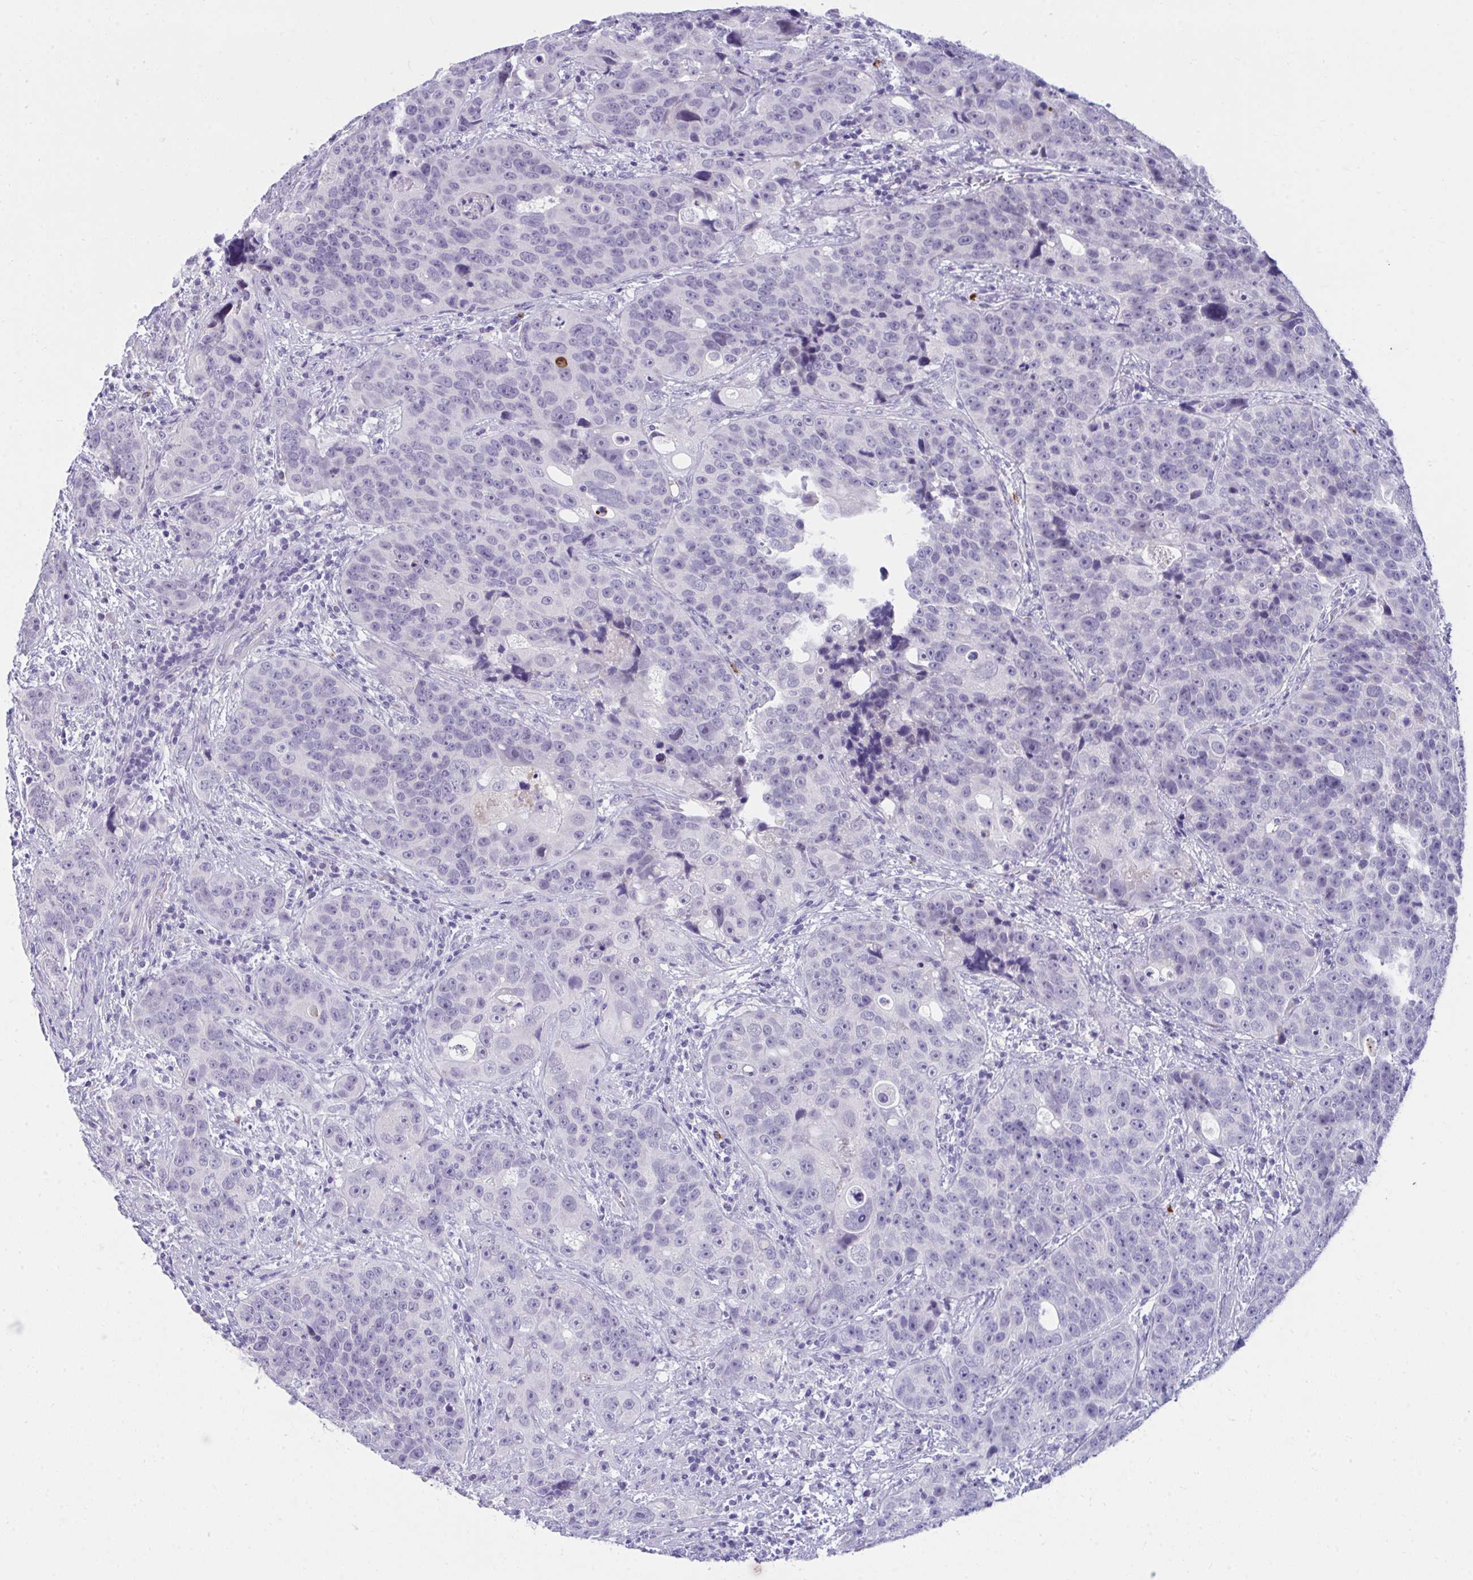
{"staining": {"intensity": "negative", "quantity": "none", "location": "none"}, "tissue": "urothelial cancer", "cell_type": "Tumor cells", "image_type": "cancer", "snomed": [{"axis": "morphology", "description": "Urothelial carcinoma, NOS"}, {"axis": "topography", "description": "Urinary bladder"}], "caption": "An IHC image of transitional cell carcinoma is shown. There is no staining in tumor cells of transitional cell carcinoma.", "gene": "PIGZ", "patient": {"sex": "male", "age": 52}}